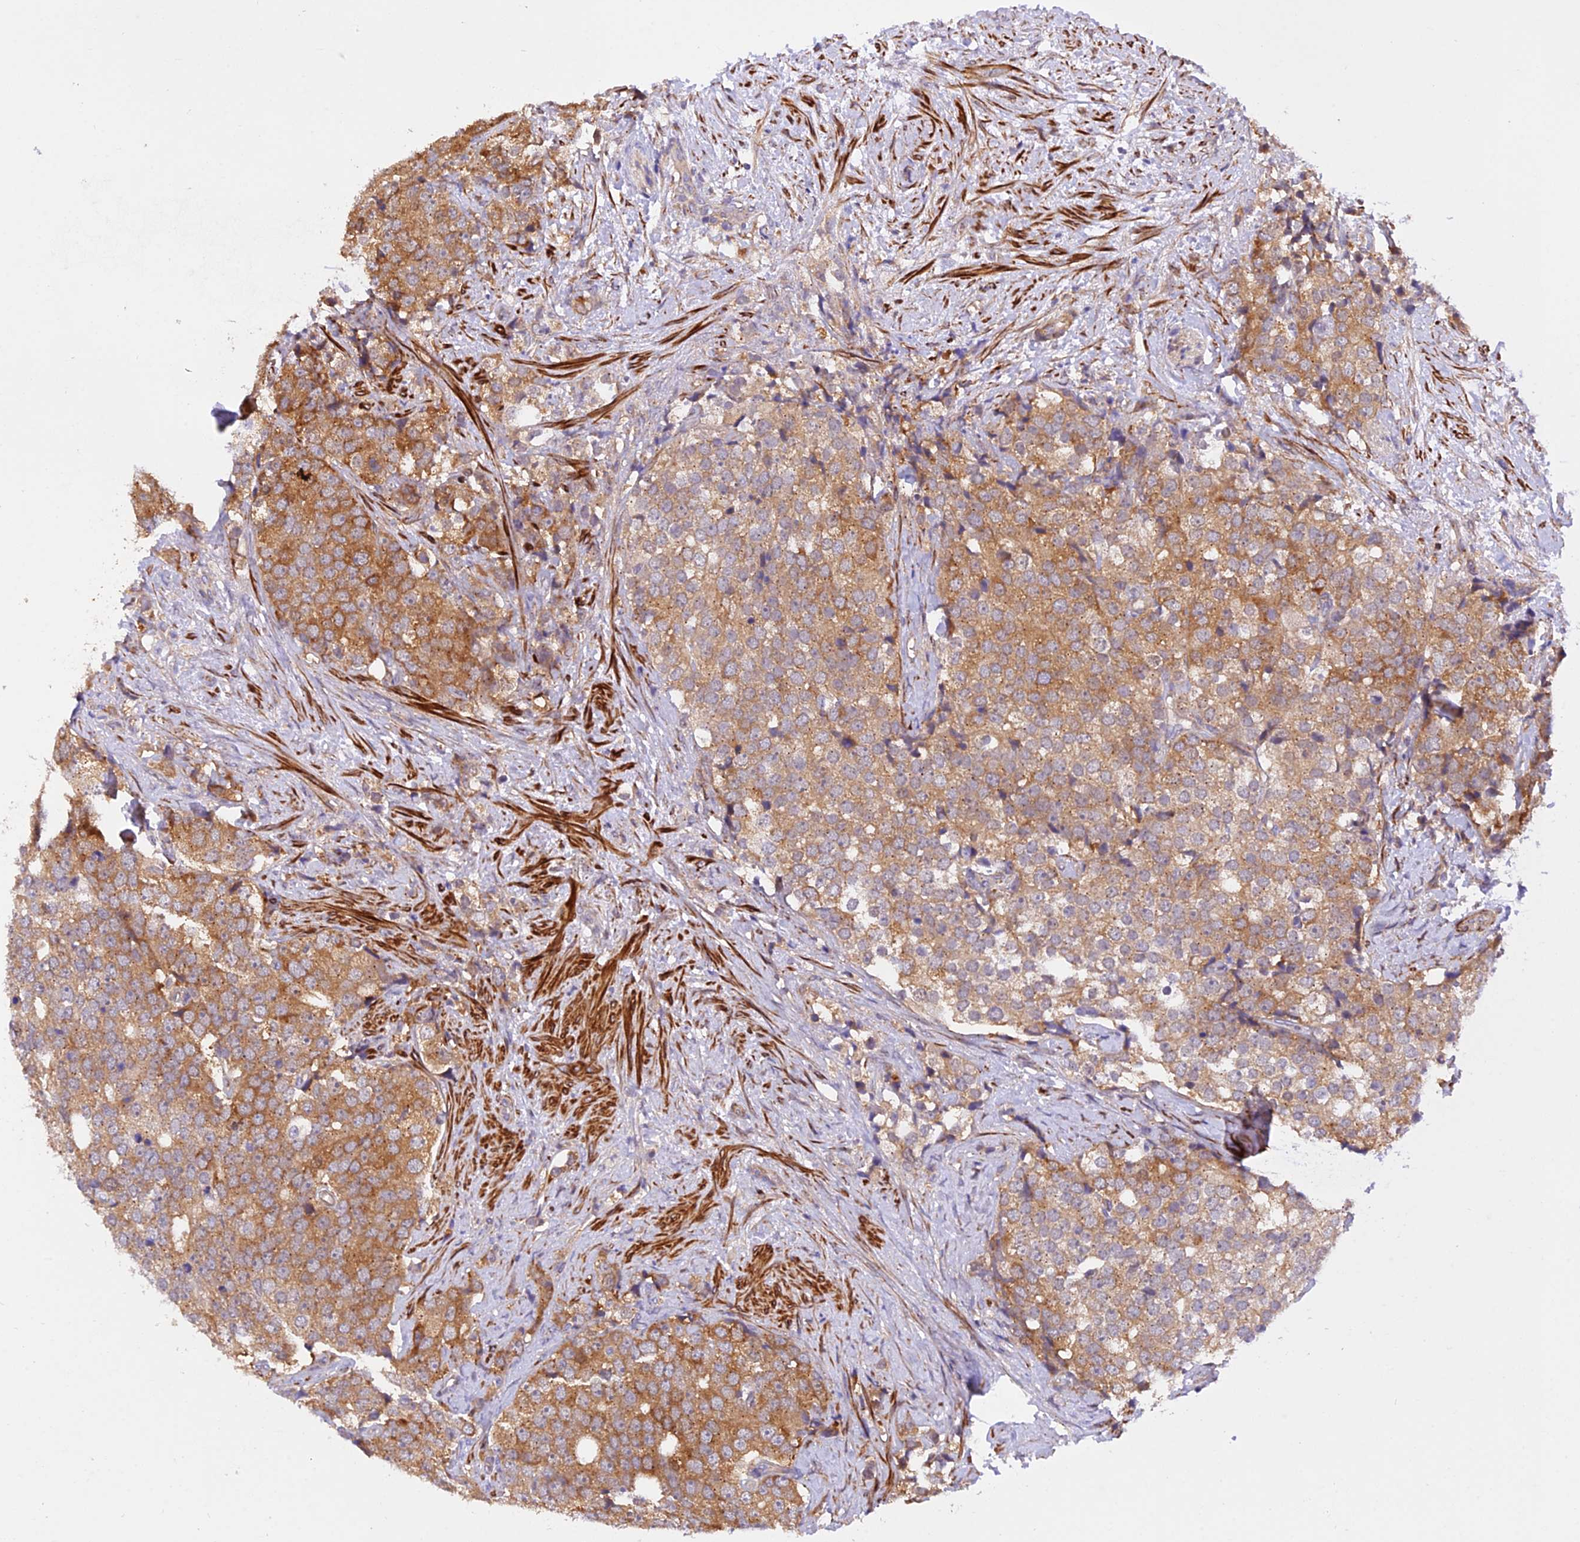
{"staining": {"intensity": "moderate", "quantity": ">75%", "location": "cytoplasmic/membranous"}, "tissue": "prostate cancer", "cell_type": "Tumor cells", "image_type": "cancer", "snomed": [{"axis": "morphology", "description": "Adenocarcinoma, High grade"}, {"axis": "topography", "description": "Prostate"}], "caption": "Moderate cytoplasmic/membranous protein positivity is seen in about >75% of tumor cells in high-grade adenocarcinoma (prostate).", "gene": "WDFY4", "patient": {"sex": "male", "age": 49}}